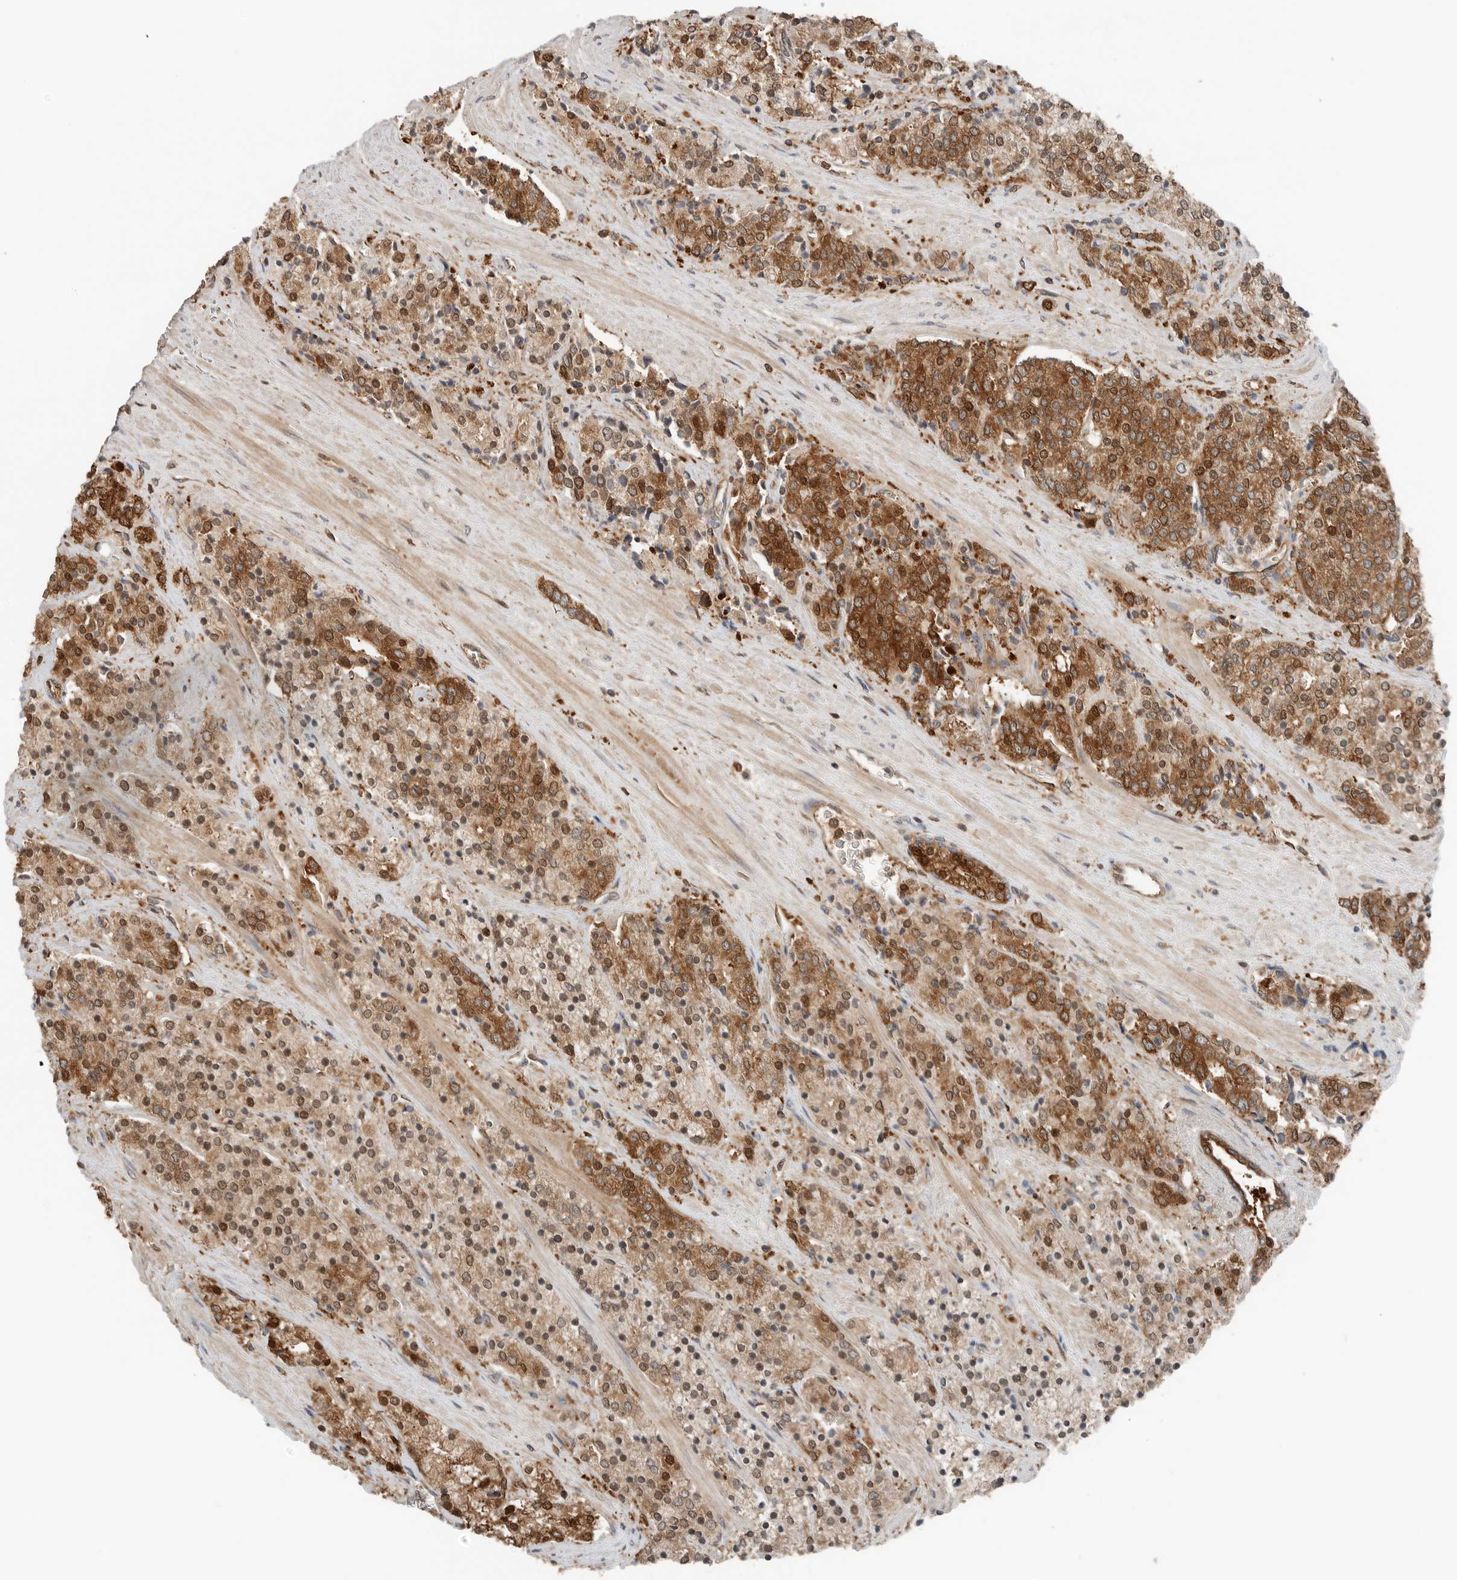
{"staining": {"intensity": "moderate", "quantity": ">75%", "location": "cytoplasmic/membranous,nuclear"}, "tissue": "prostate cancer", "cell_type": "Tumor cells", "image_type": "cancer", "snomed": [{"axis": "morphology", "description": "Adenocarcinoma, High grade"}, {"axis": "topography", "description": "Prostate"}], "caption": "Immunohistochemistry (IHC) histopathology image of prostate cancer (high-grade adenocarcinoma) stained for a protein (brown), which shows medium levels of moderate cytoplasmic/membranous and nuclear staining in approximately >75% of tumor cells.", "gene": "XPNPEP1", "patient": {"sex": "male", "age": 71}}